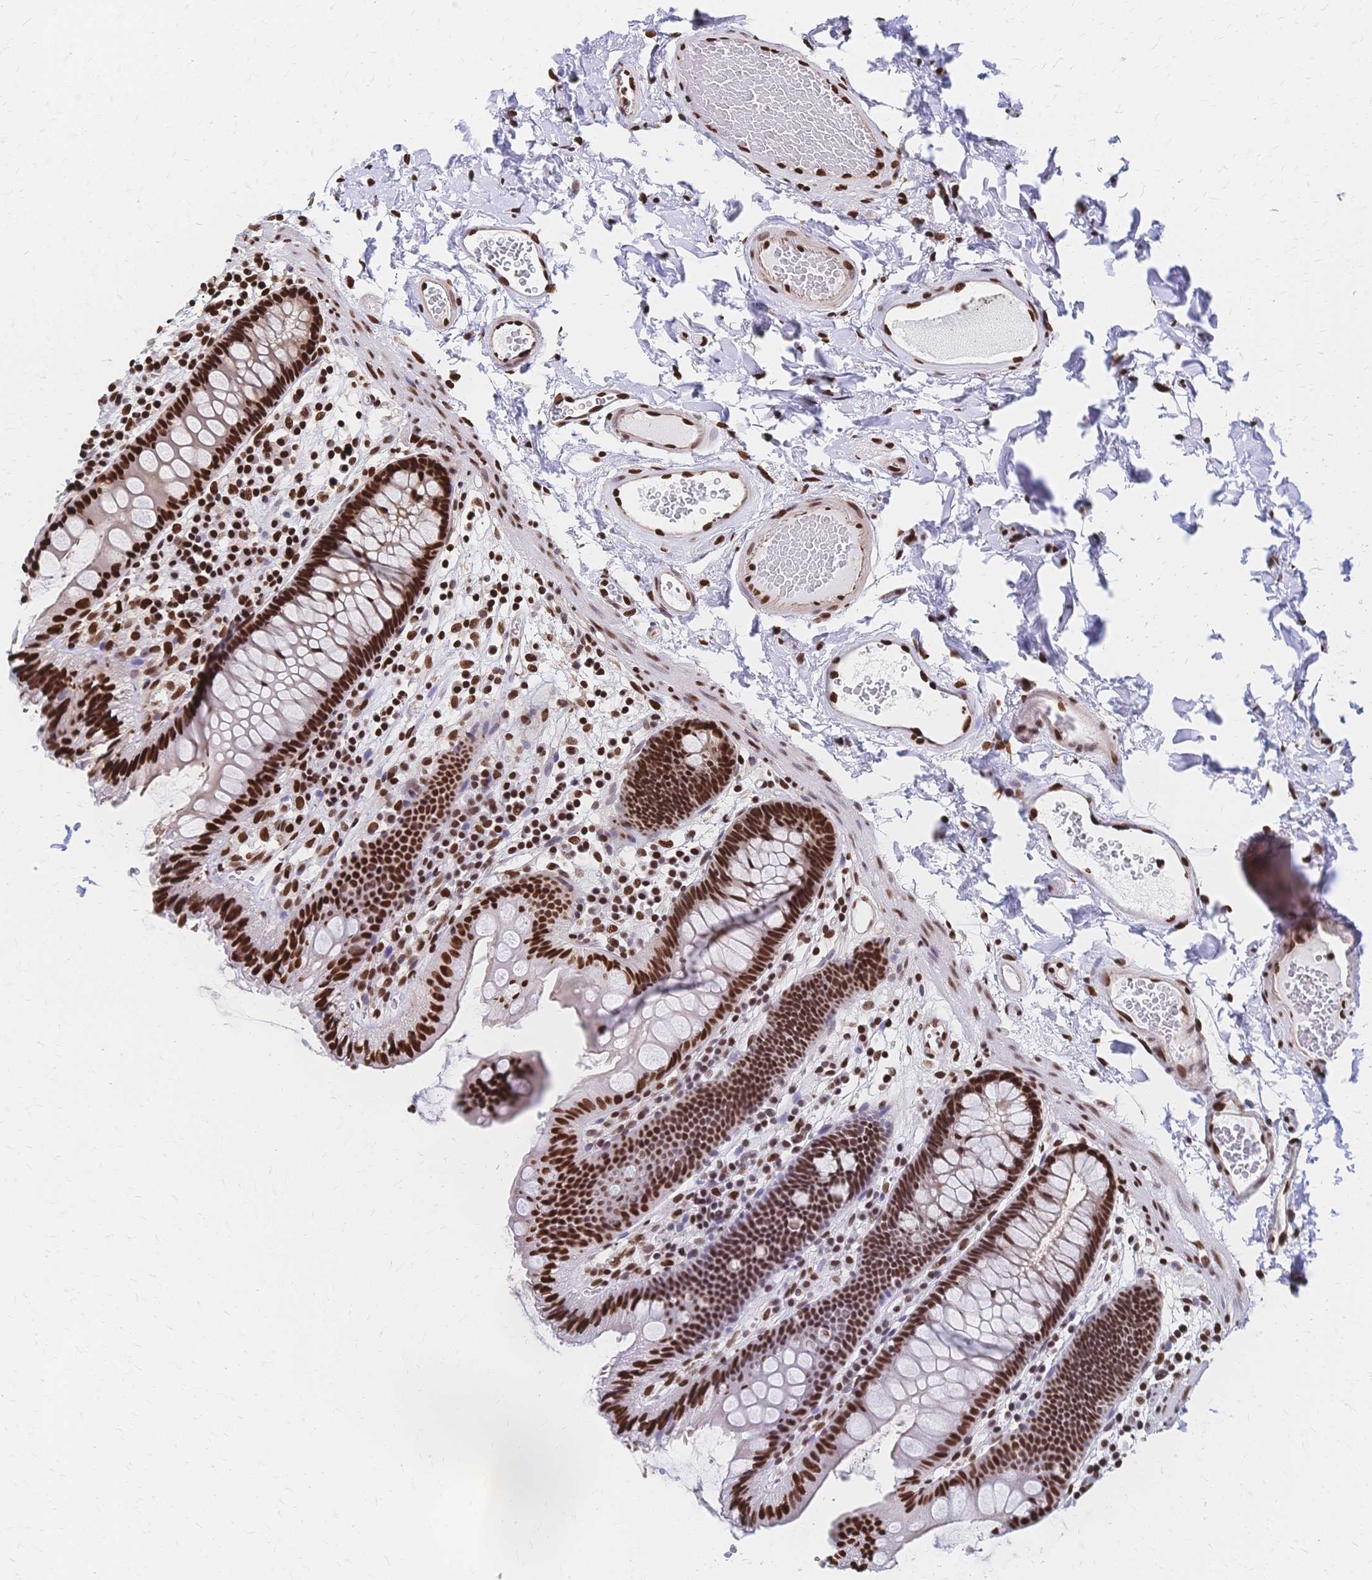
{"staining": {"intensity": "strong", "quantity": ">75%", "location": "nuclear"}, "tissue": "colon", "cell_type": "Endothelial cells", "image_type": "normal", "snomed": [{"axis": "morphology", "description": "Normal tissue, NOS"}, {"axis": "topography", "description": "Colon"}], "caption": "The photomicrograph exhibits immunohistochemical staining of unremarkable colon. There is strong nuclear positivity is seen in about >75% of endothelial cells.", "gene": "HDGF", "patient": {"sex": "male", "age": 84}}